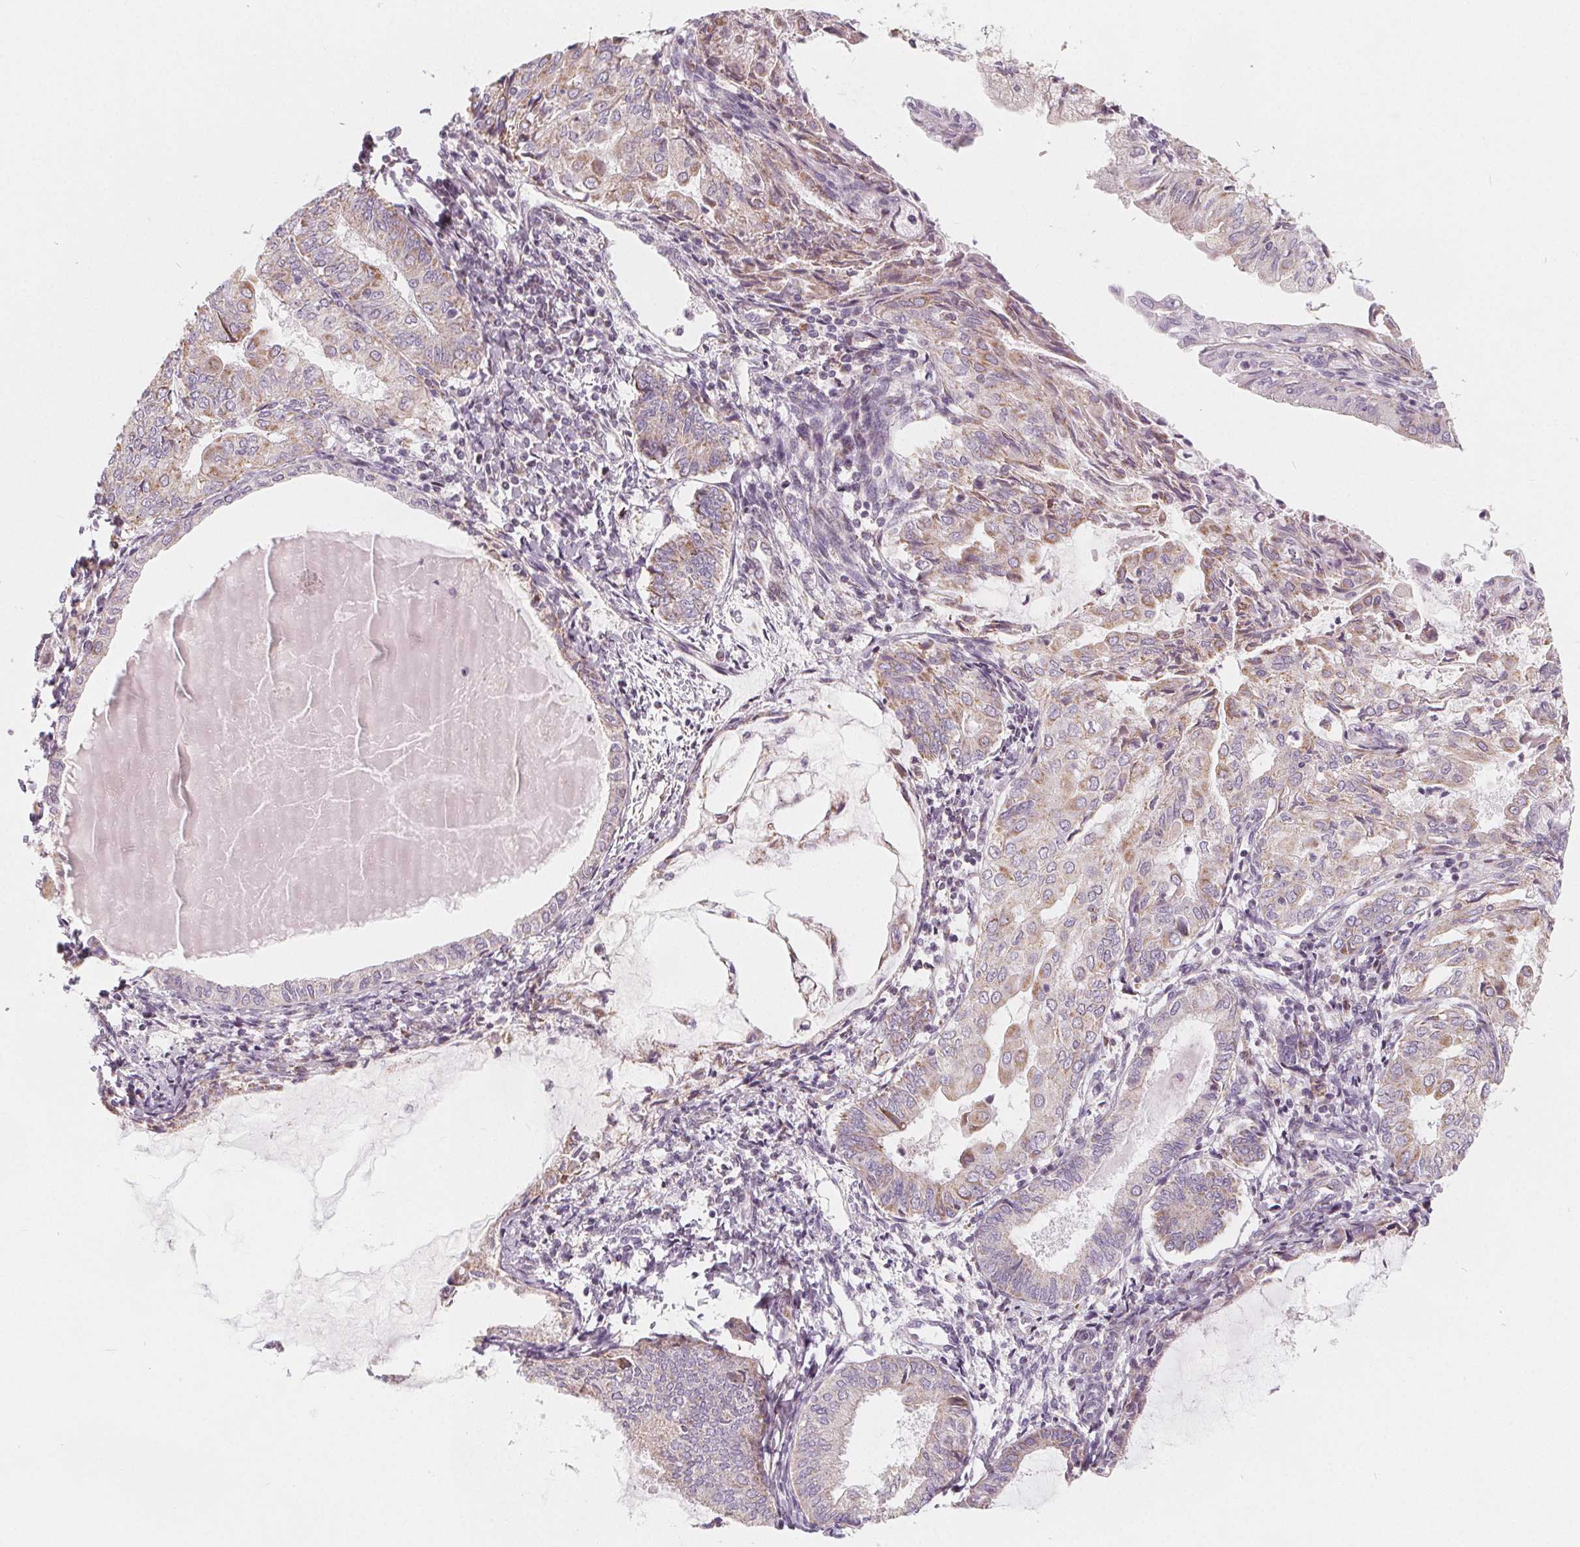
{"staining": {"intensity": "weak", "quantity": "25%-75%", "location": "cytoplasmic/membranous"}, "tissue": "endometrial cancer", "cell_type": "Tumor cells", "image_type": "cancer", "snomed": [{"axis": "morphology", "description": "Adenocarcinoma, NOS"}, {"axis": "topography", "description": "Endometrium"}], "caption": "IHC of endometrial cancer displays low levels of weak cytoplasmic/membranous positivity in approximately 25%-75% of tumor cells.", "gene": "NUP210L", "patient": {"sex": "female", "age": 68}}